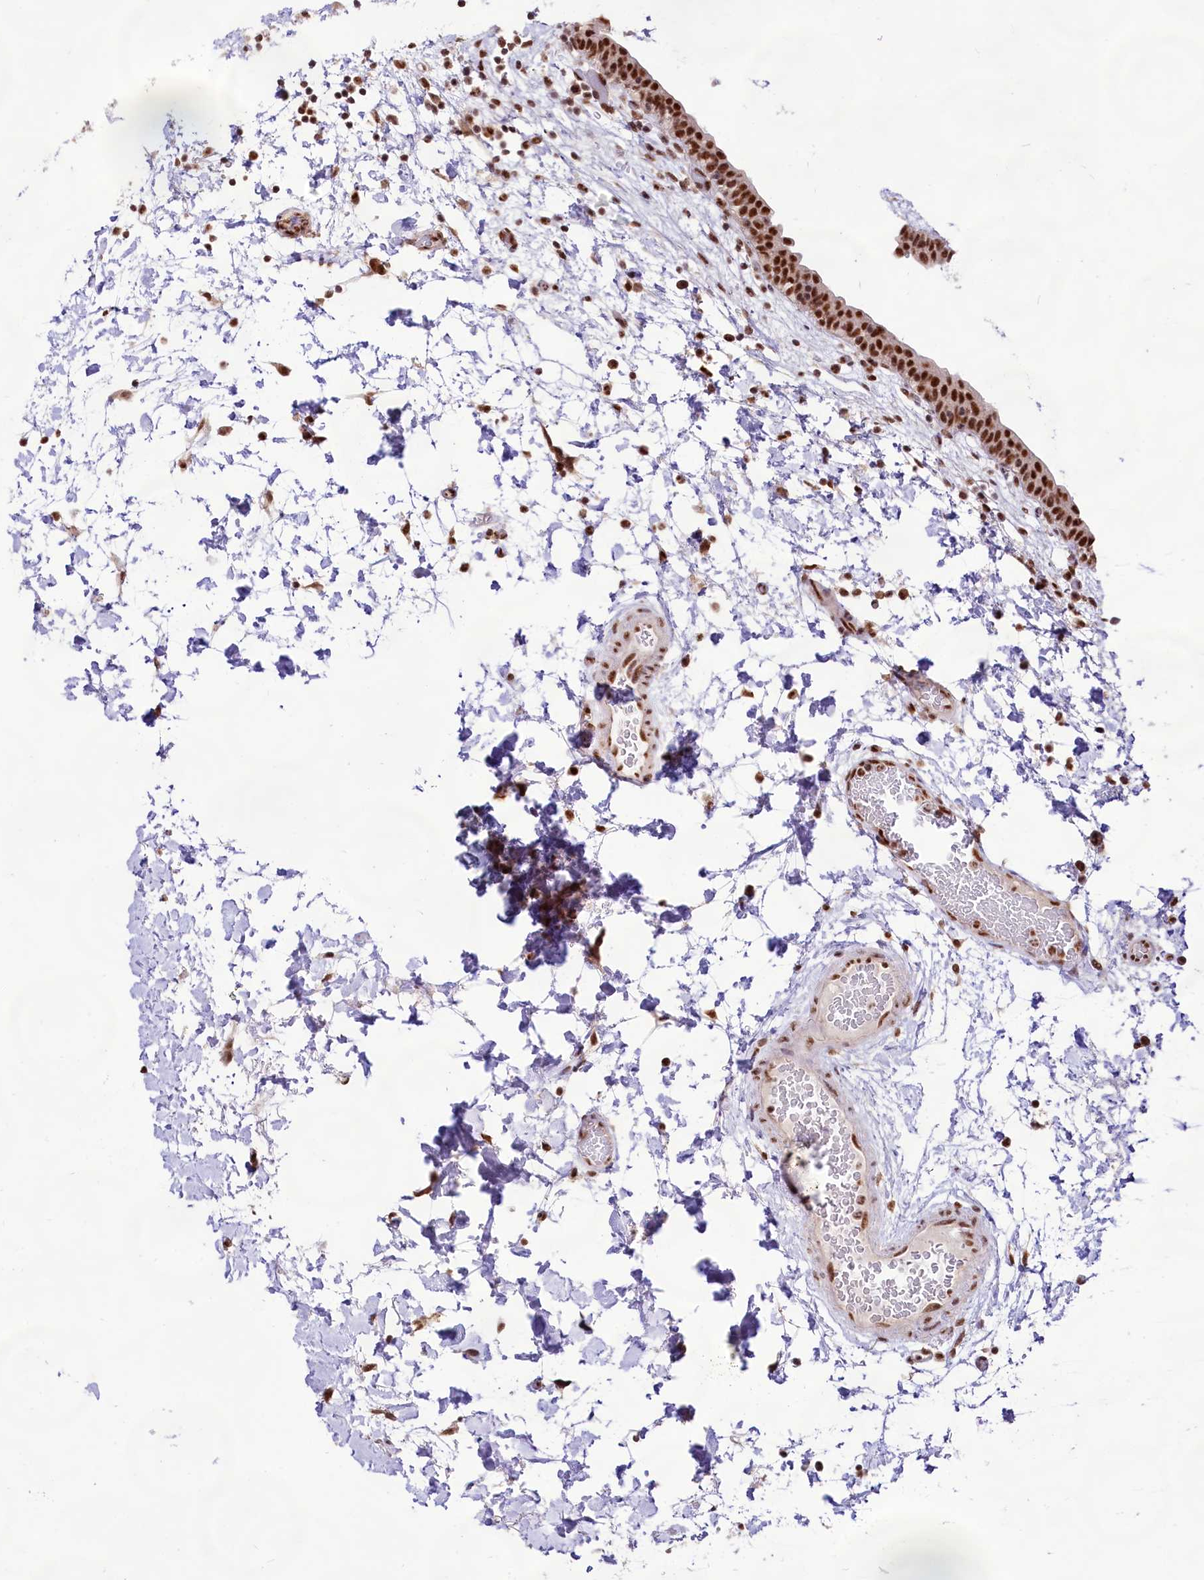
{"staining": {"intensity": "strong", "quantity": ">75%", "location": "nuclear"}, "tissue": "urinary bladder", "cell_type": "Urothelial cells", "image_type": "normal", "snomed": [{"axis": "morphology", "description": "Normal tissue, NOS"}, {"axis": "topography", "description": "Urinary bladder"}], "caption": "Urothelial cells exhibit strong nuclear expression in approximately >75% of cells in benign urinary bladder.", "gene": "HIRA", "patient": {"sex": "male", "age": 83}}